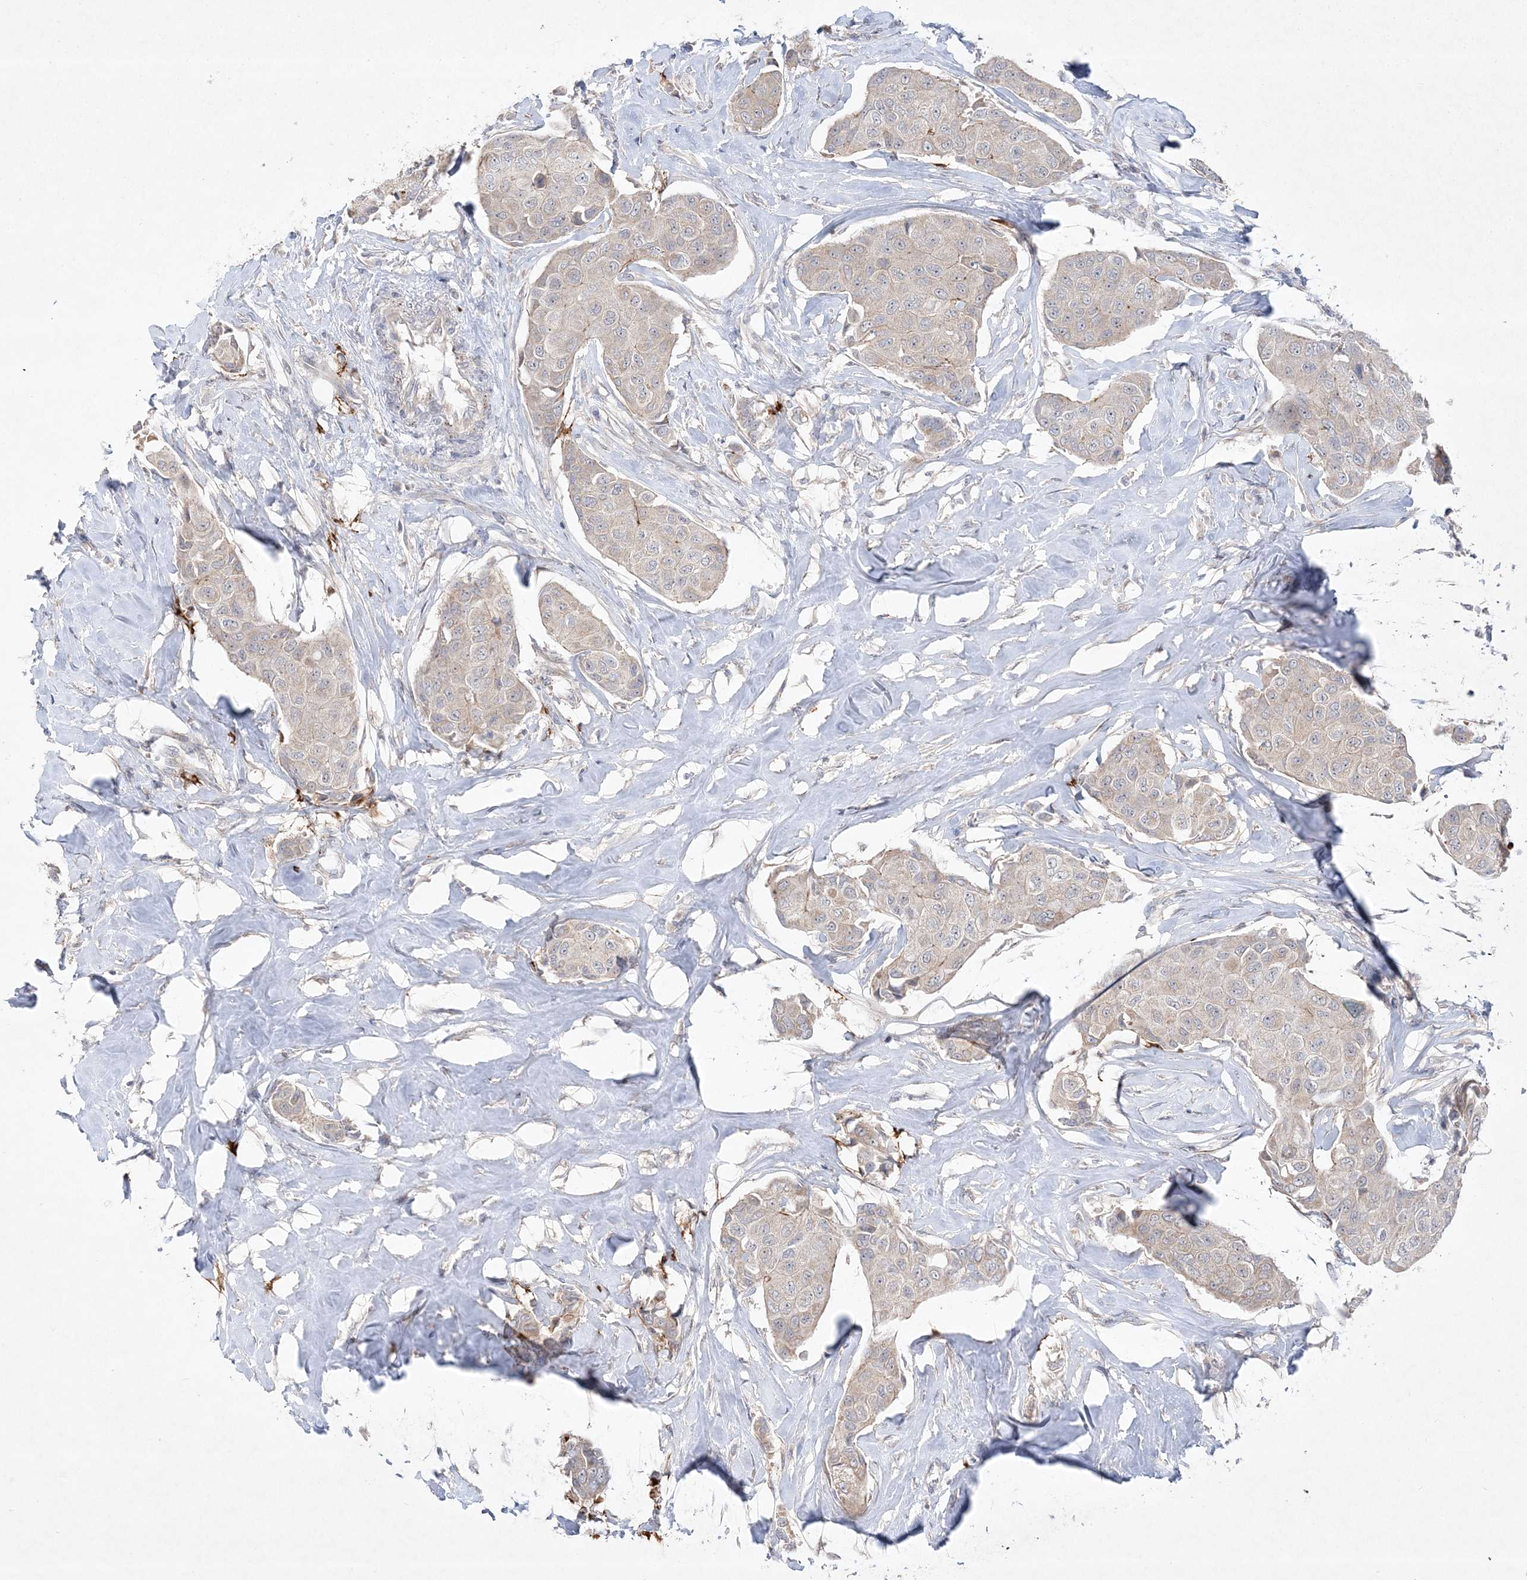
{"staining": {"intensity": "weak", "quantity": "<25%", "location": "cytoplasmic/membranous"}, "tissue": "breast cancer", "cell_type": "Tumor cells", "image_type": "cancer", "snomed": [{"axis": "morphology", "description": "Duct carcinoma"}, {"axis": "topography", "description": "Breast"}], "caption": "Immunohistochemistry of breast cancer (intraductal carcinoma) demonstrates no staining in tumor cells.", "gene": "CLNK", "patient": {"sex": "female", "age": 80}}